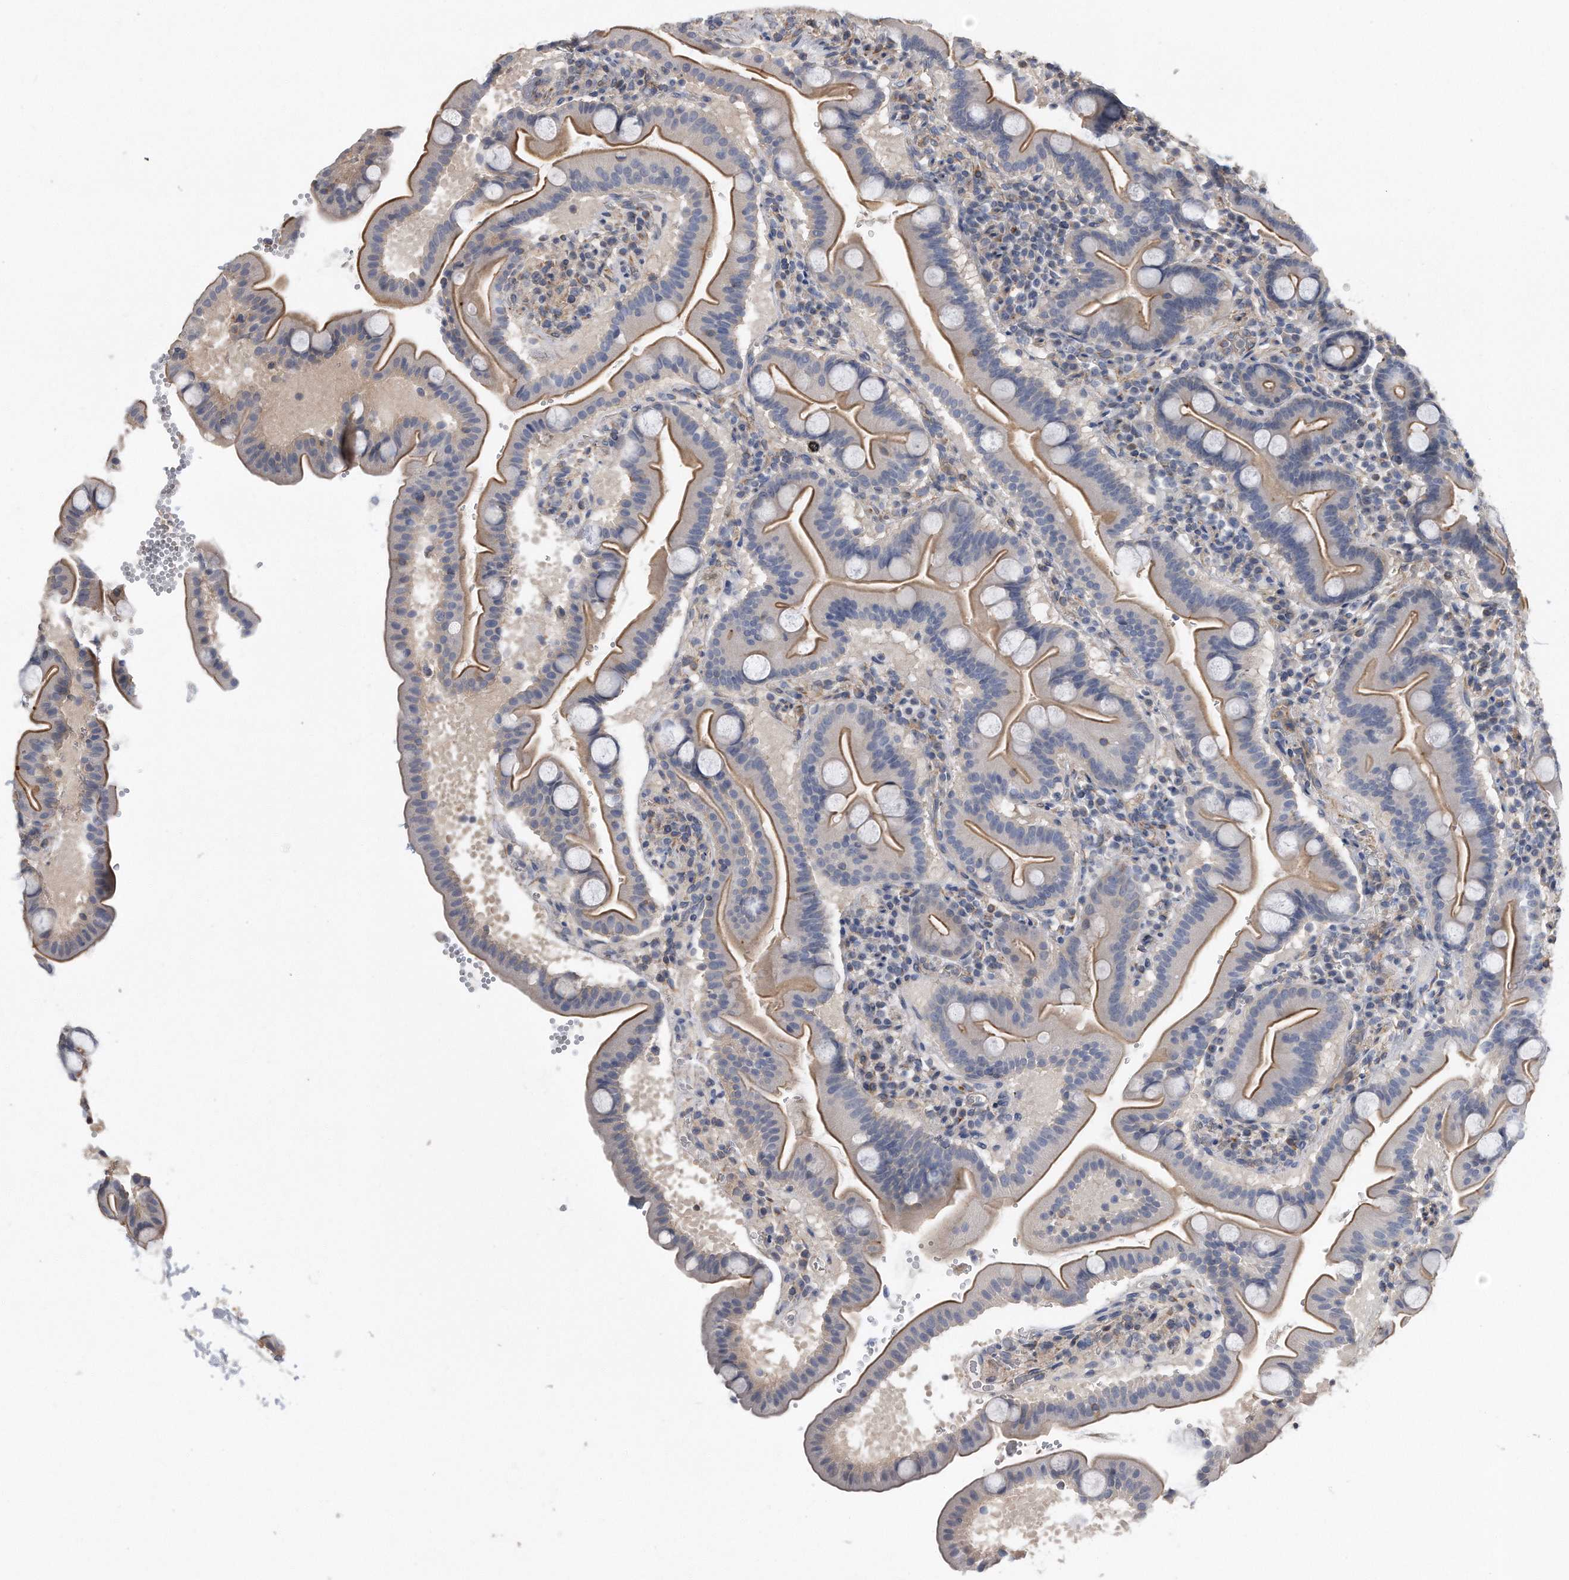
{"staining": {"intensity": "moderate", "quantity": ">75%", "location": "cytoplasmic/membranous"}, "tissue": "duodenum", "cell_type": "Glandular cells", "image_type": "normal", "snomed": [{"axis": "morphology", "description": "Normal tissue, NOS"}, {"axis": "topography", "description": "Duodenum"}], "caption": "Immunohistochemical staining of normal duodenum reveals moderate cytoplasmic/membranous protein positivity in about >75% of glandular cells. Nuclei are stained in blue.", "gene": "GPC1", "patient": {"sex": "male", "age": 54}}